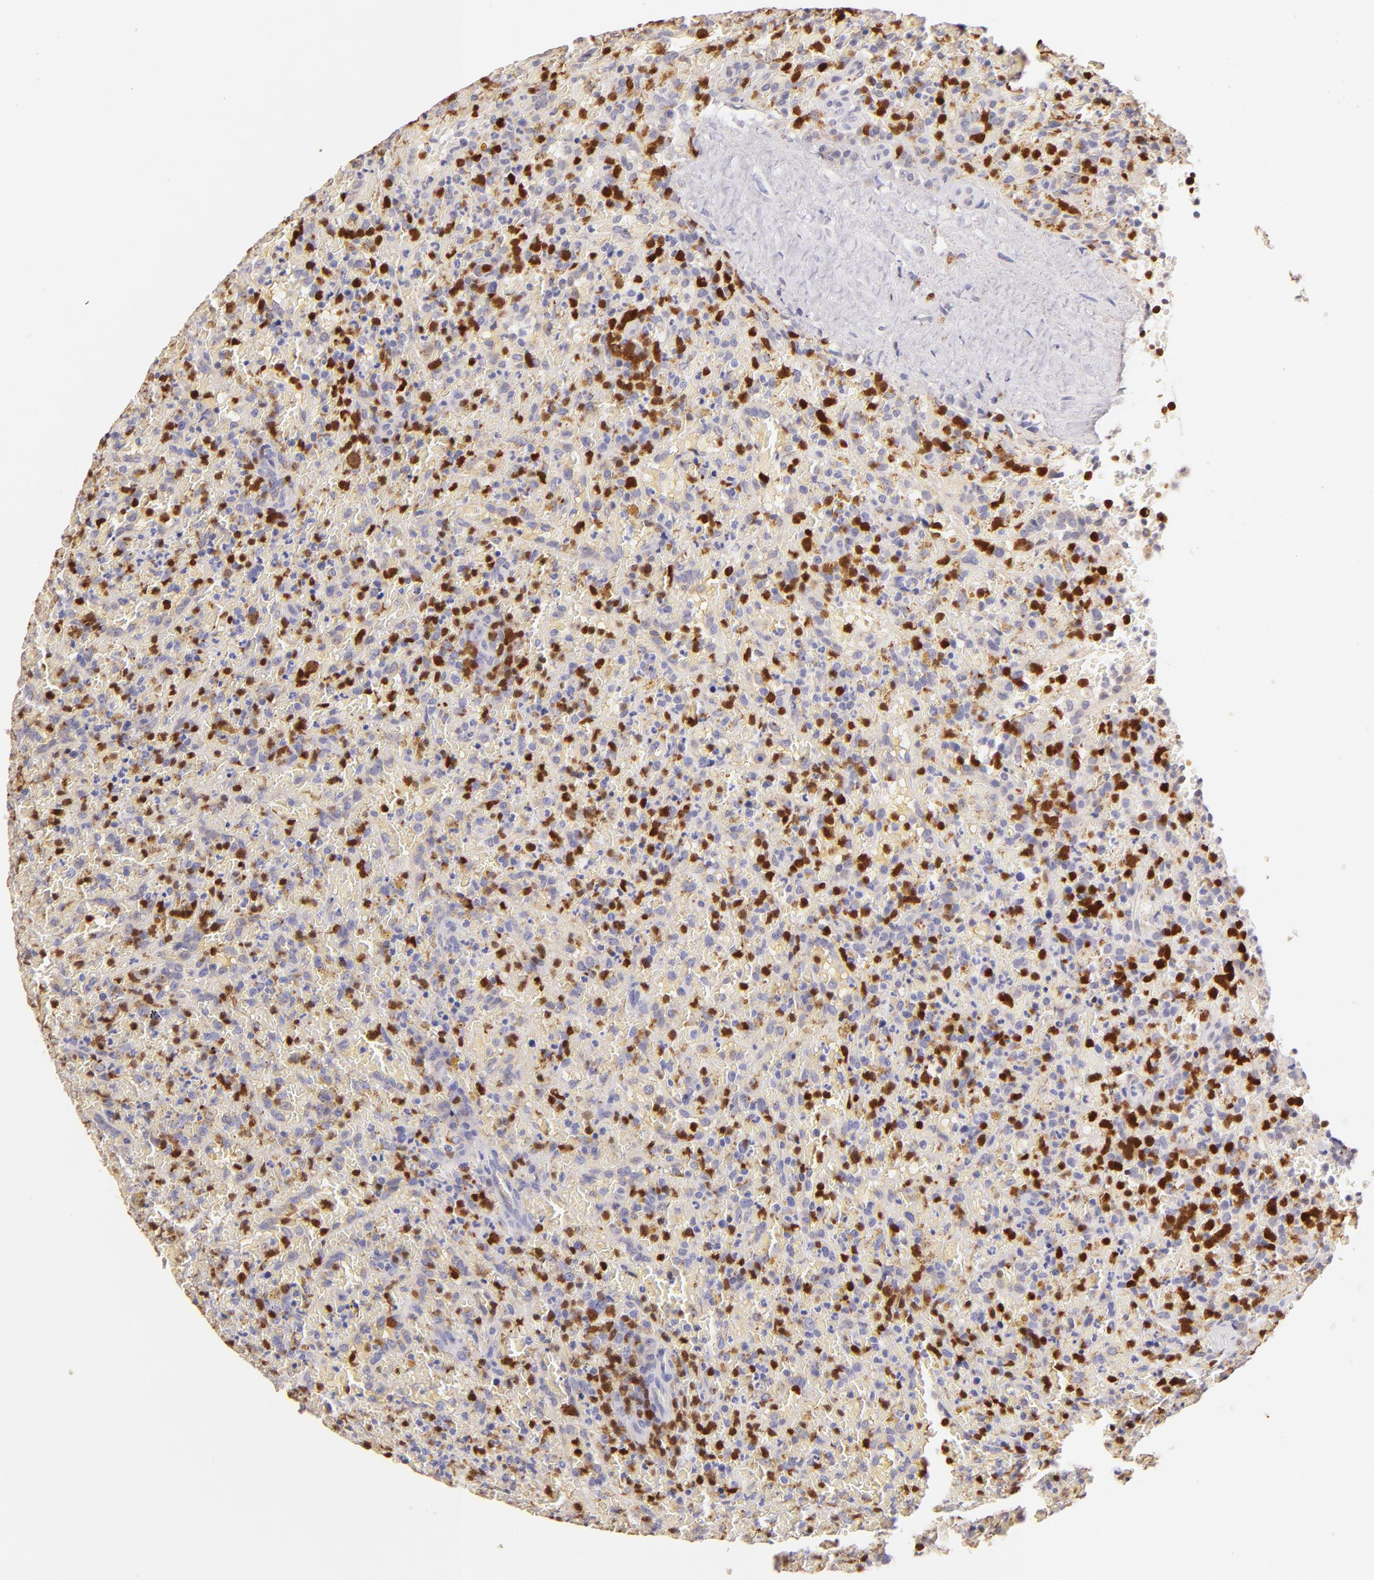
{"staining": {"intensity": "weak", "quantity": "25%-75%", "location": "cytoplasmic/membranous"}, "tissue": "lymphoma", "cell_type": "Tumor cells", "image_type": "cancer", "snomed": [{"axis": "morphology", "description": "Malignant lymphoma, non-Hodgkin's type, High grade"}, {"axis": "topography", "description": "Spleen"}, {"axis": "topography", "description": "Lymph node"}], "caption": "An IHC histopathology image of neoplastic tissue is shown. Protein staining in brown highlights weak cytoplasmic/membranous positivity in lymphoma within tumor cells. The protein is shown in brown color, while the nuclei are stained blue.", "gene": "ZAP70", "patient": {"sex": "female", "age": 70}}